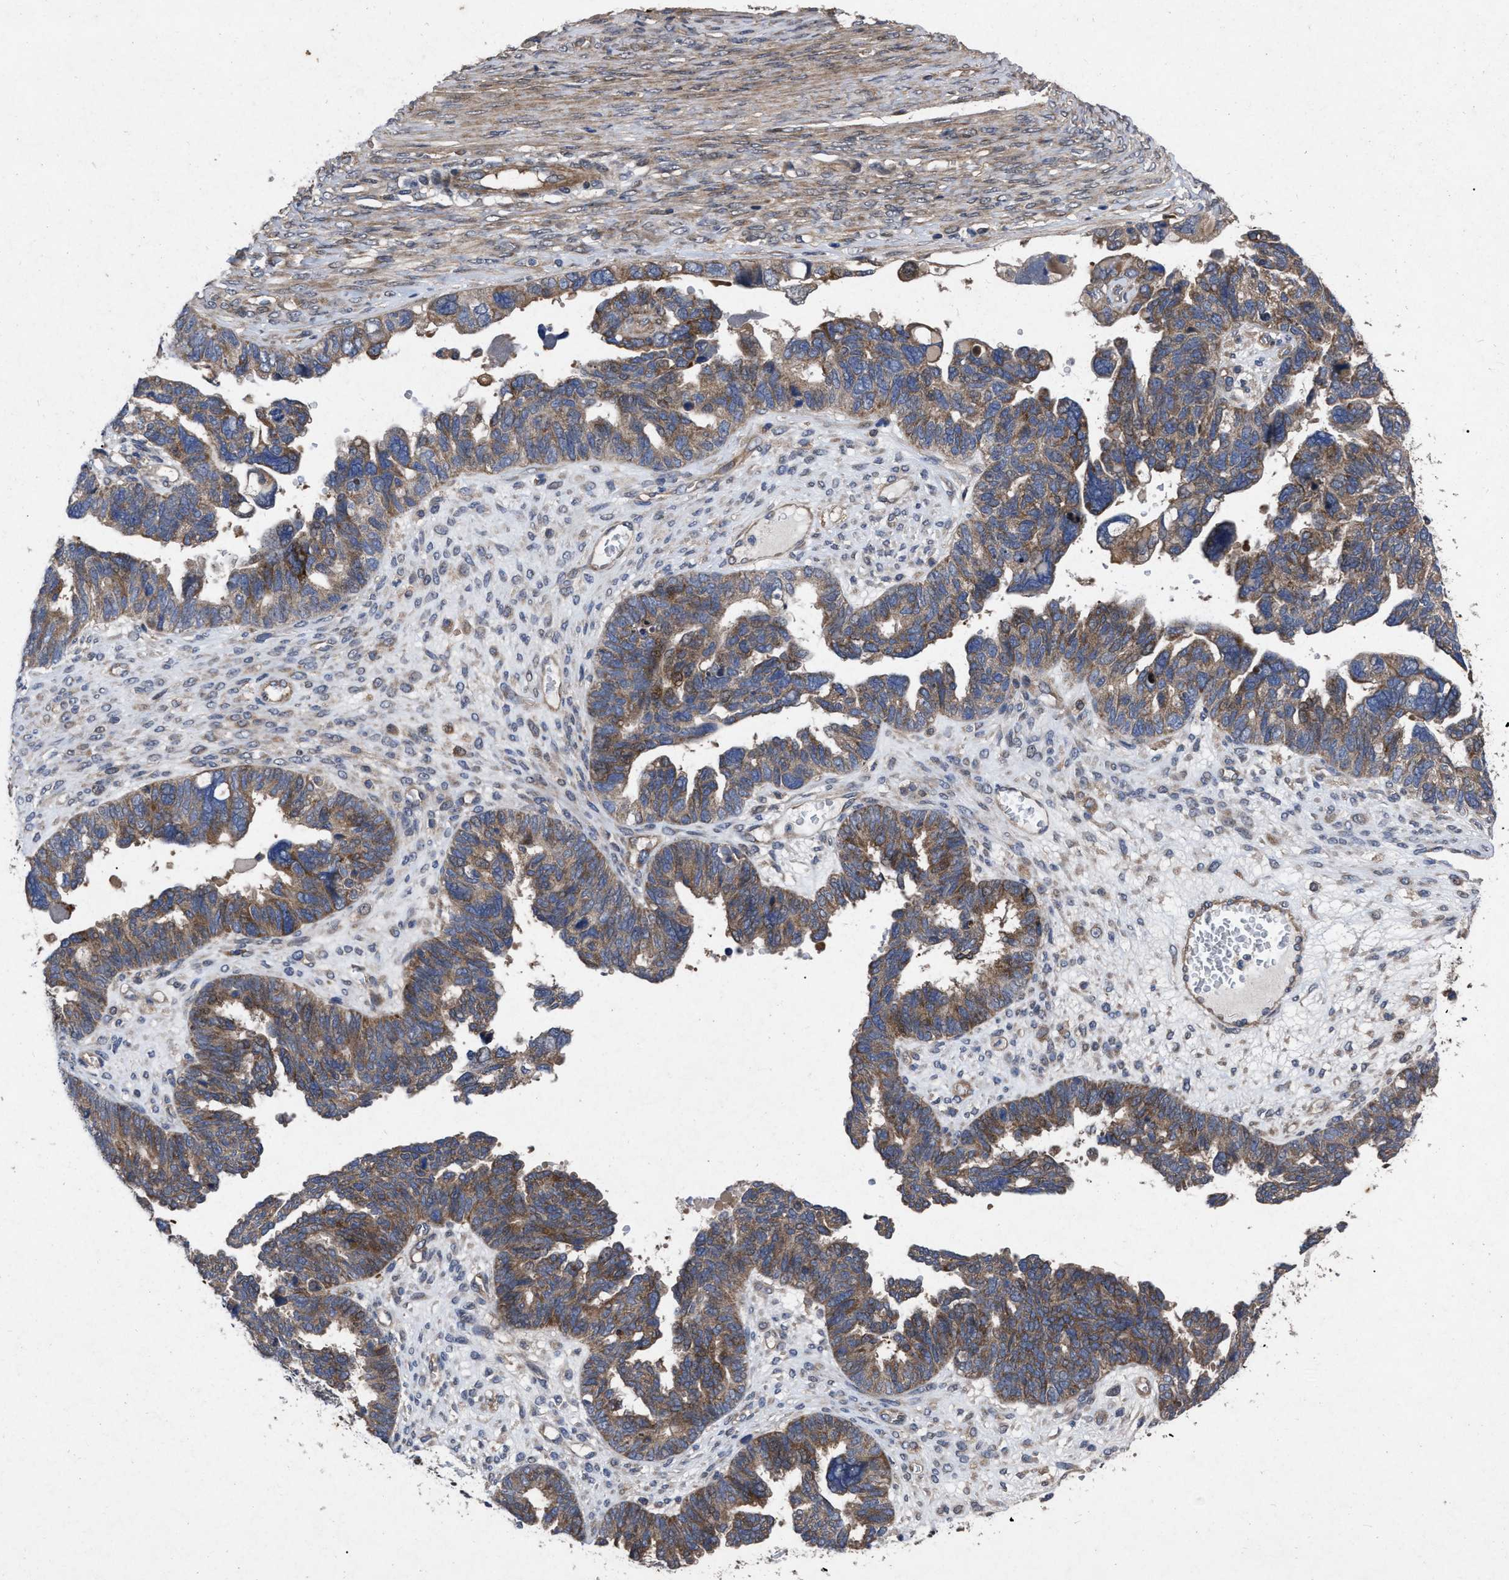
{"staining": {"intensity": "moderate", "quantity": ">75%", "location": "cytoplasmic/membranous"}, "tissue": "ovarian cancer", "cell_type": "Tumor cells", "image_type": "cancer", "snomed": [{"axis": "morphology", "description": "Cystadenocarcinoma, serous, NOS"}, {"axis": "topography", "description": "Ovary"}], "caption": "A brown stain labels moderate cytoplasmic/membranous positivity of a protein in ovarian cancer (serous cystadenocarcinoma) tumor cells.", "gene": "CDKN2C", "patient": {"sex": "female", "age": 79}}